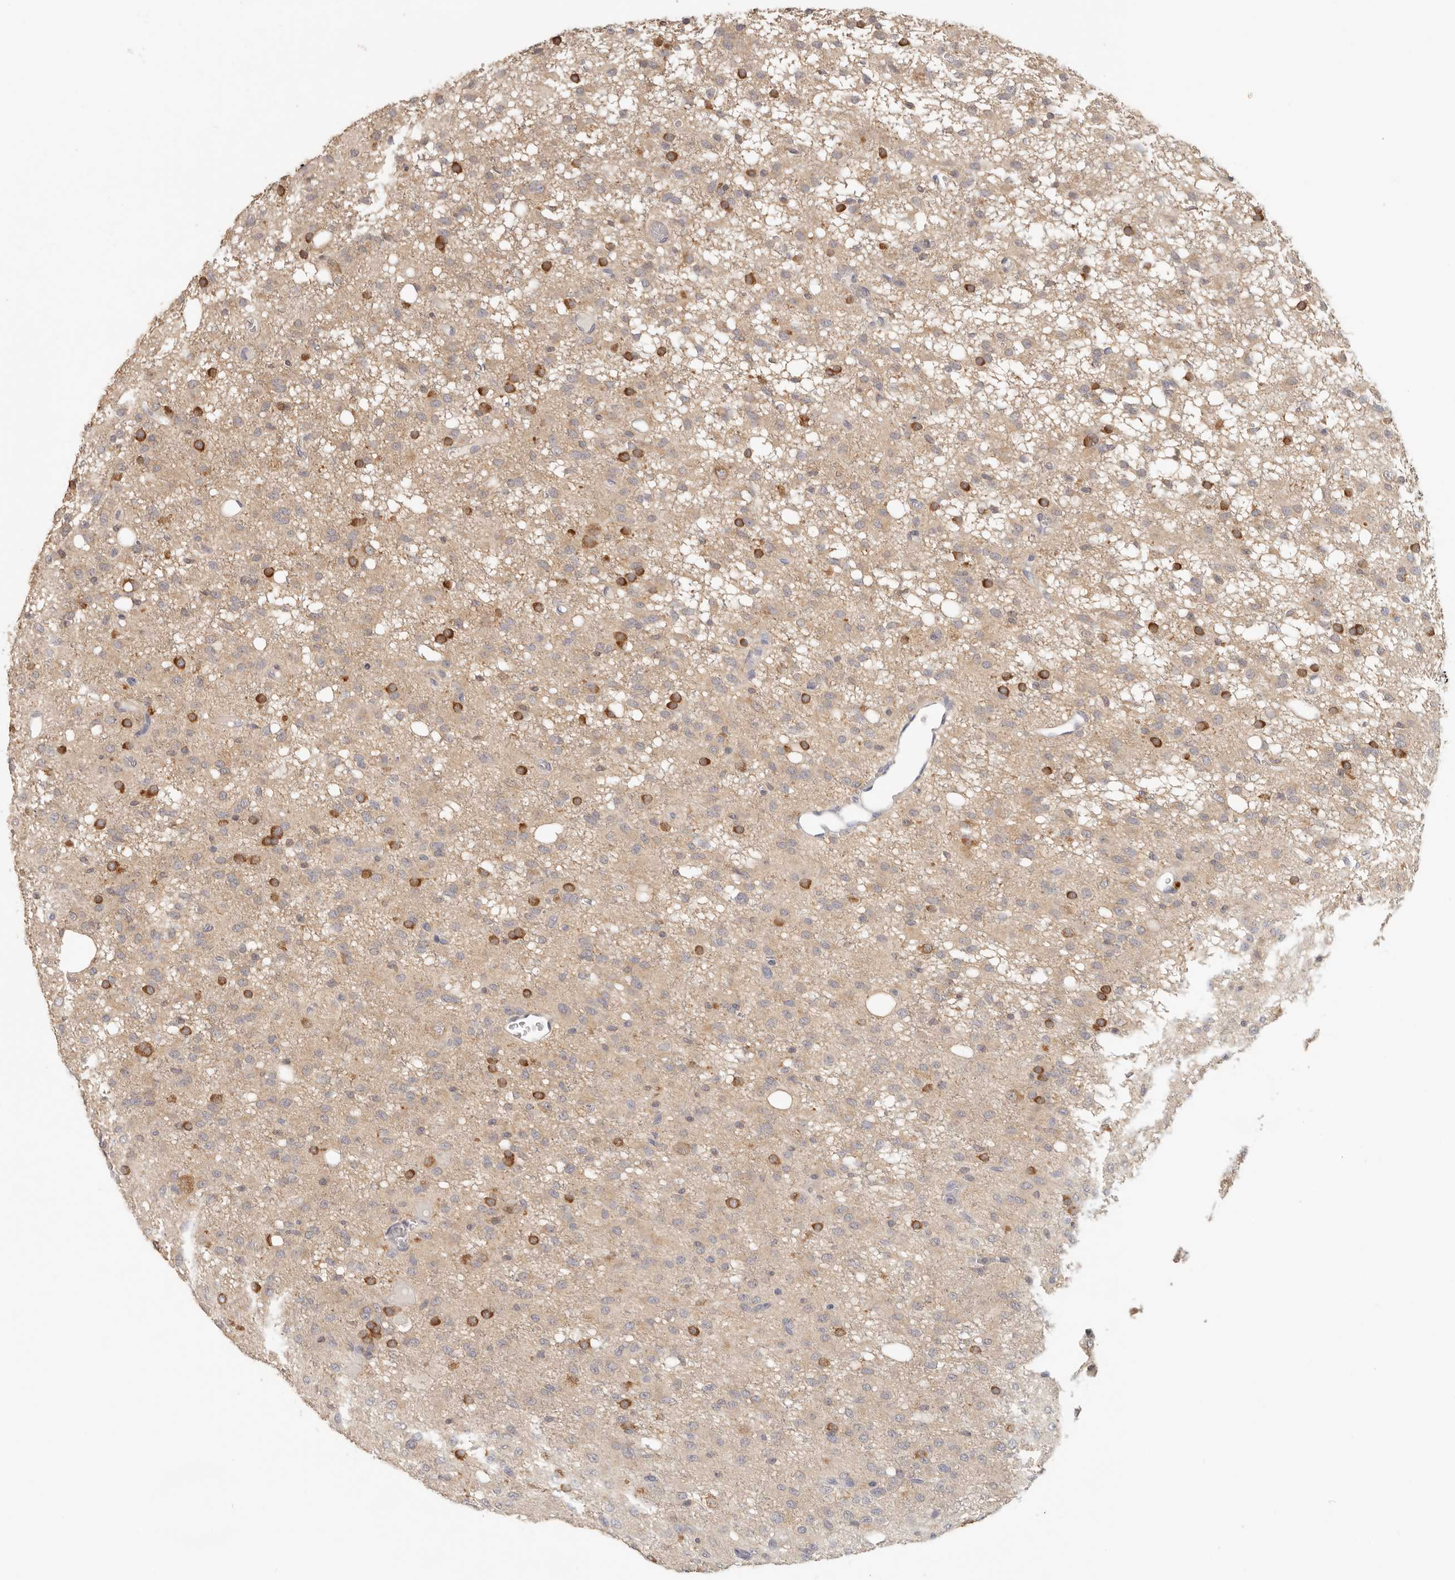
{"staining": {"intensity": "weak", "quantity": "25%-75%", "location": "cytoplasmic/membranous"}, "tissue": "glioma", "cell_type": "Tumor cells", "image_type": "cancer", "snomed": [{"axis": "morphology", "description": "Glioma, malignant, High grade"}, {"axis": "topography", "description": "Brain"}], "caption": "DAB (3,3'-diaminobenzidine) immunohistochemical staining of human malignant glioma (high-grade) displays weak cytoplasmic/membranous protein expression in about 25%-75% of tumor cells. (DAB (3,3'-diaminobenzidine) = brown stain, brightfield microscopy at high magnification).", "gene": "CSK", "patient": {"sex": "female", "age": 59}}